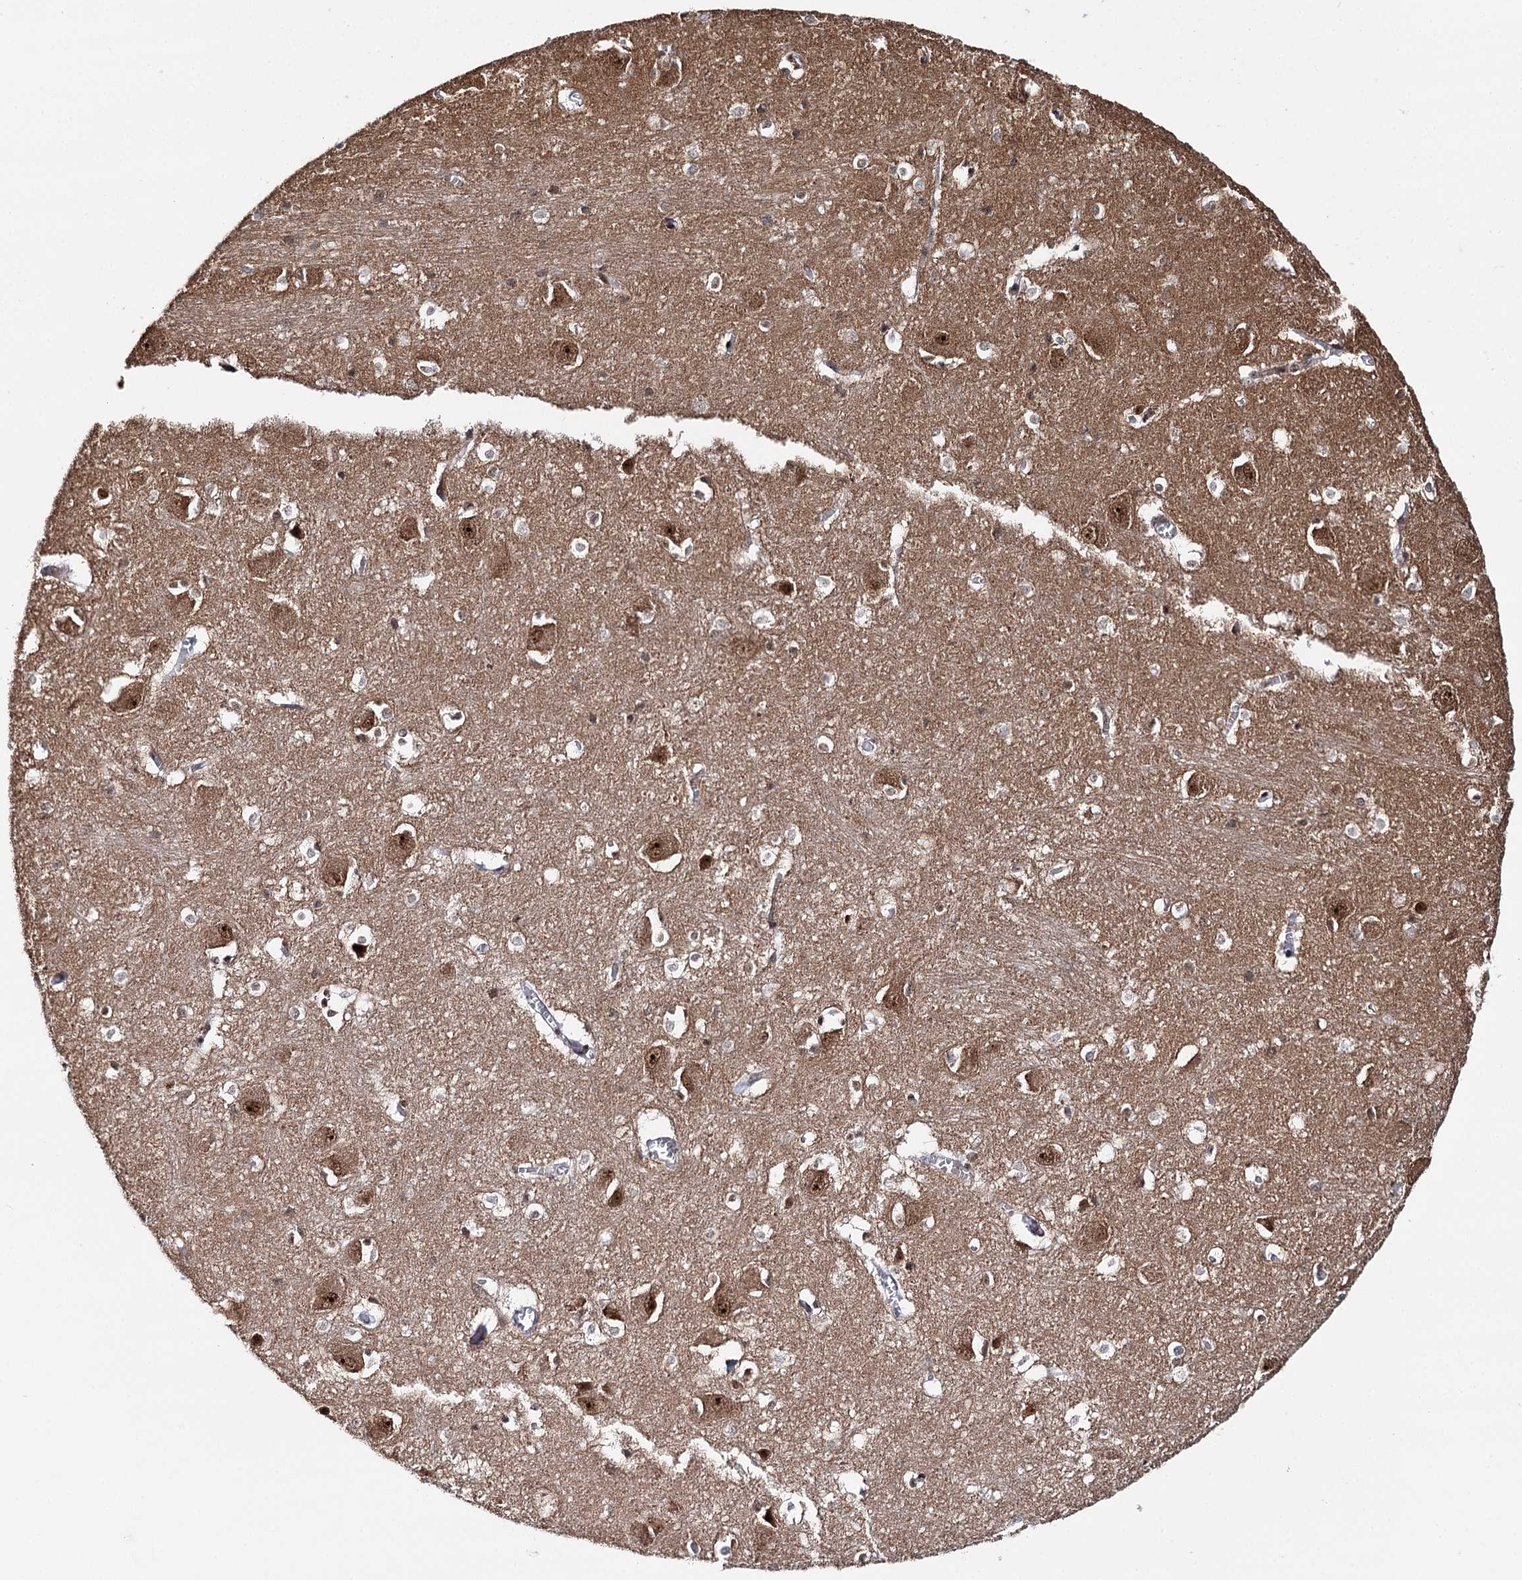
{"staining": {"intensity": "moderate", "quantity": "<25%", "location": "nuclear"}, "tissue": "caudate", "cell_type": "Glial cells", "image_type": "normal", "snomed": [{"axis": "morphology", "description": "Normal tissue, NOS"}, {"axis": "topography", "description": "Lateral ventricle wall"}], "caption": "Immunohistochemistry of unremarkable caudate exhibits low levels of moderate nuclear expression in approximately <25% of glial cells. (Brightfield microscopy of DAB IHC at high magnification).", "gene": "BUD13", "patient": {"sex": "male", "age": 37}}